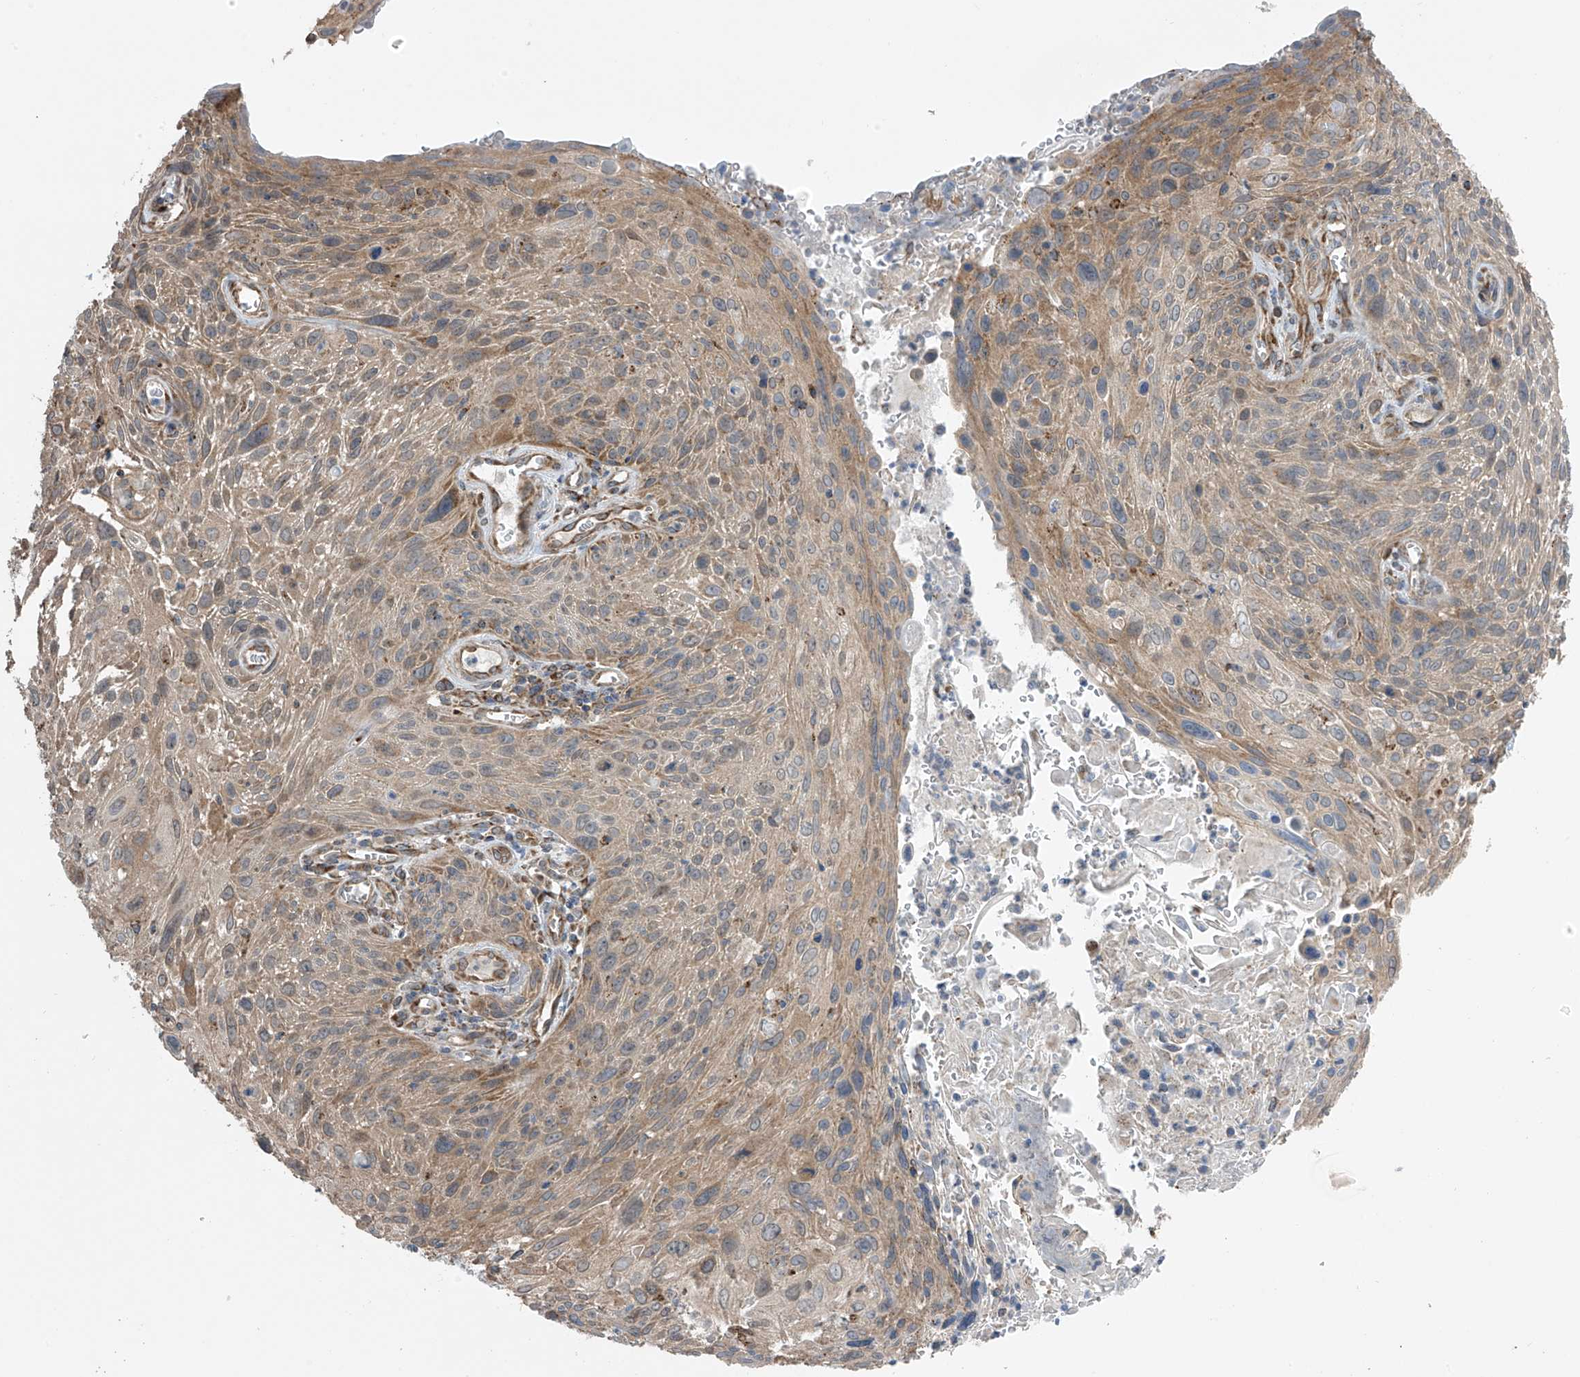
{"staining": {"intensity": "weak", "quantity": "25%-75%", "location": "cytoplasmic/membranous"}, "tissue": "cervical cancer", "cell_type": "Tumor cells", "image_type": "cancer", "snomed": [{"axis": "morphology", "description": "Squamous cell carcinoma, NOS"}, {"axis": "topography", "description": "Cervix"}], "caption": "A histopathology image of human cervical cancer (squamous cell carcinoma) stained for a protein demonstrates weak cytoplasmic/membranous brown staining in tumor cells.", "gene": "PNPT1", "patient": {"sex": "female", "age": 51}}